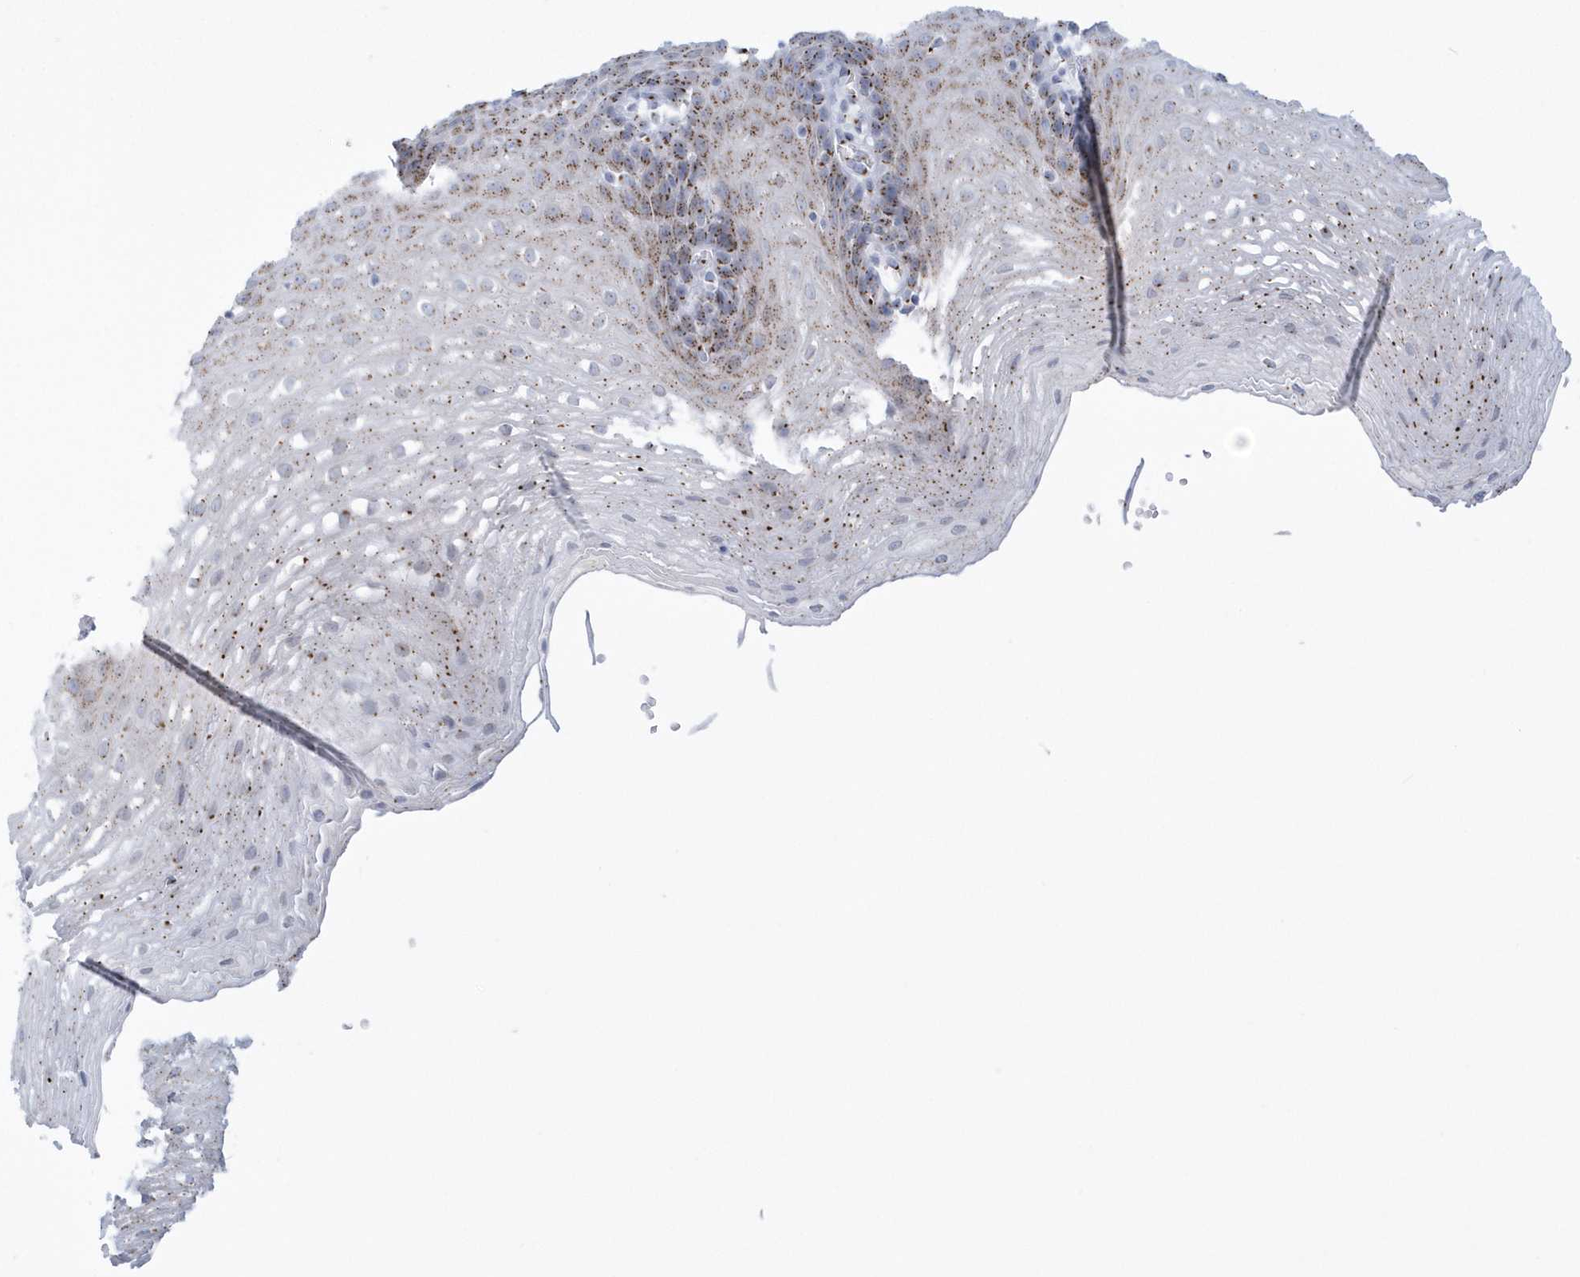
{"staining": {"intensity": "moderate", "quantity": ">75%", "location": "cytoplasmic/membranous"}, "tissue": "esophagus", "cell_type": "Squamous epithelial cells", "image_type": "normal", "snomed": [{"axis": "morphology", "description": "Normal tissue, NOS"}, {"axis": "topography", "description": "Esophagus"}], "caption": "IHC (DAB) staining of unremarkable esophagus demonstrates moderate cytoplasmic/membranous protein positivity in approximately >75% of squamous epithelial cells.", "gene": "SLX9", "patient": {"sex": "female", "age": 66}}